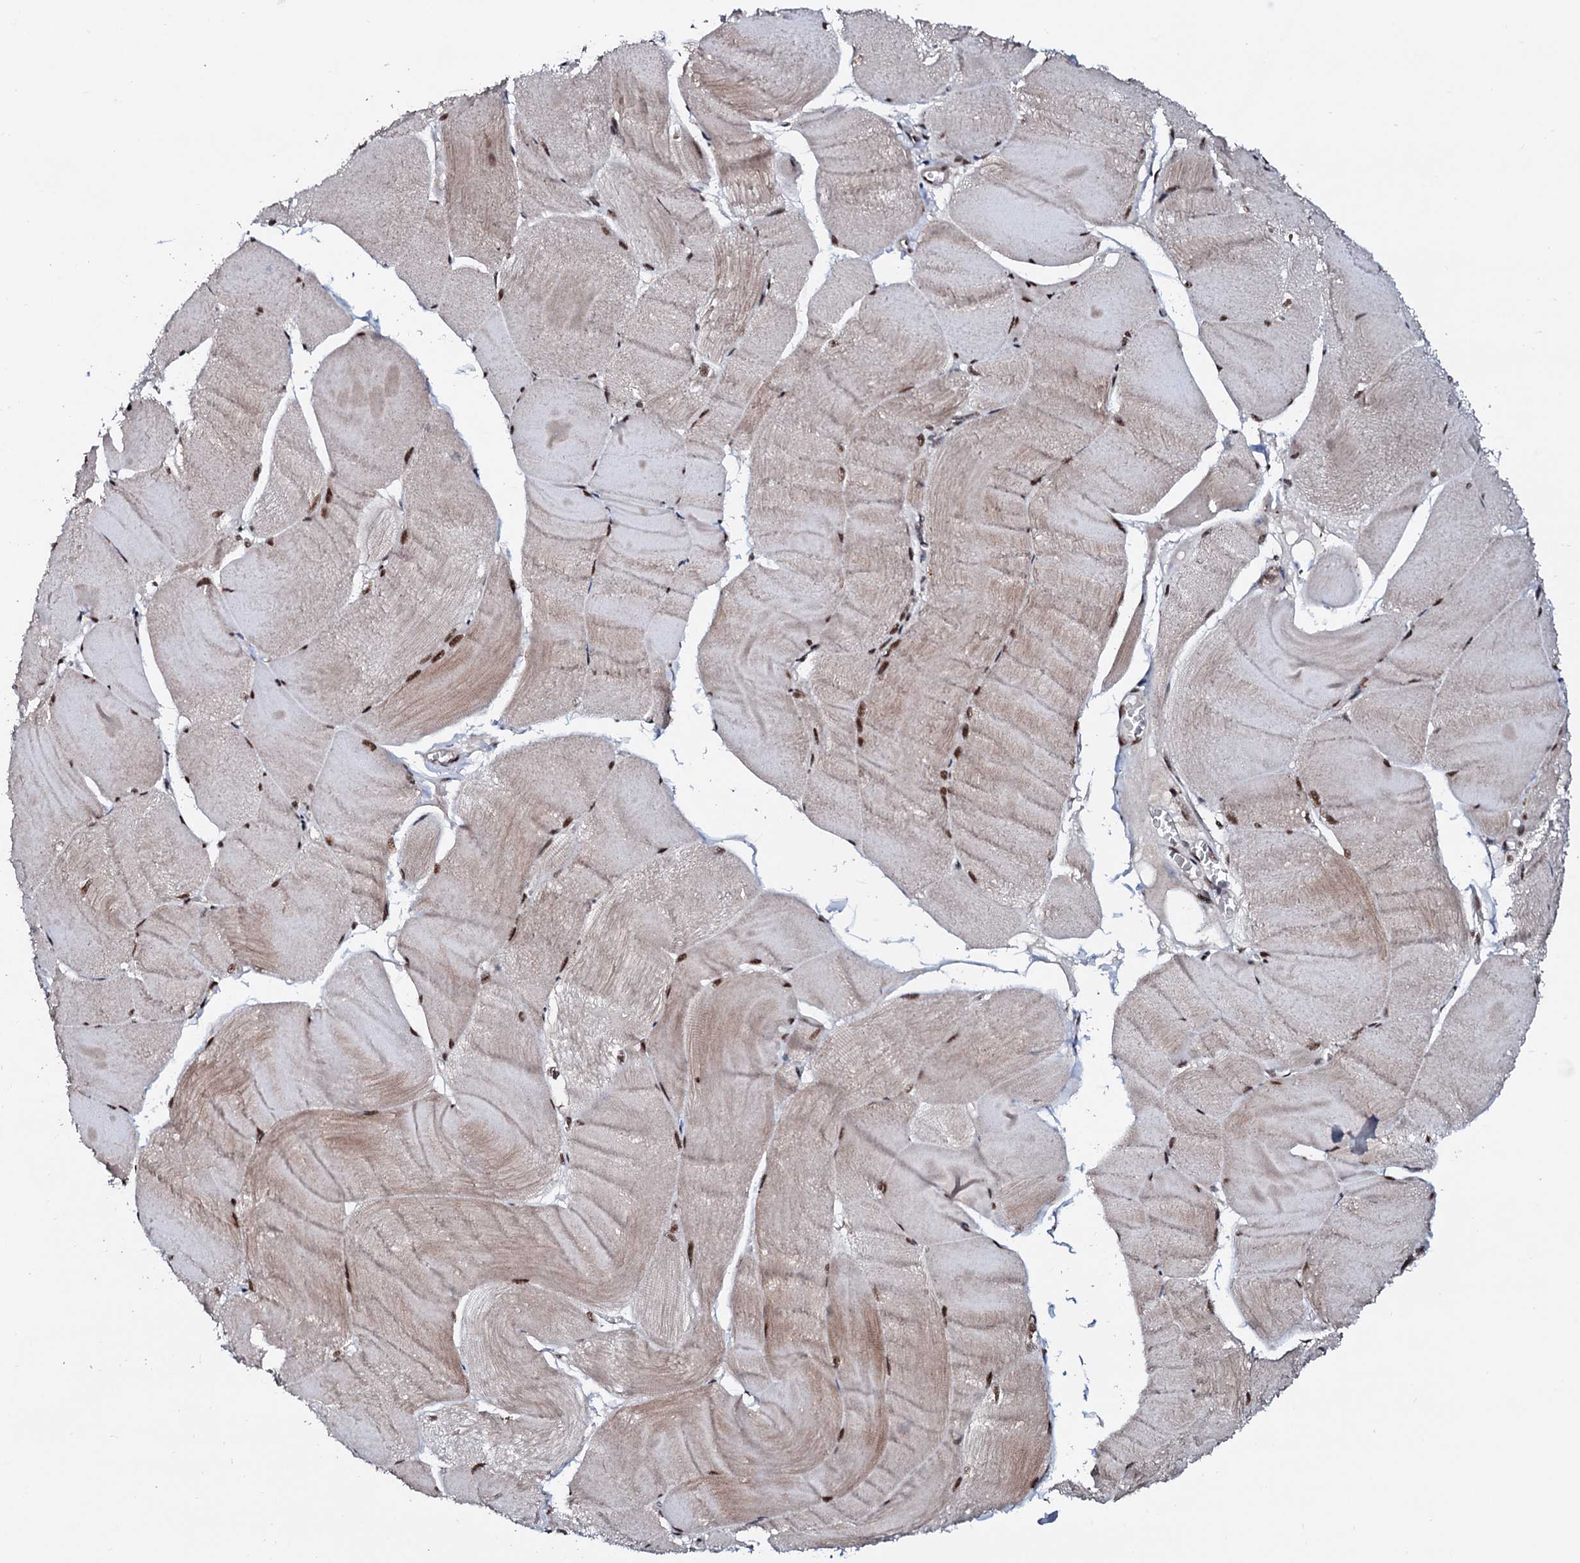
{"staining": {"intensity": "moderate", "quantity": ">75%", "location": "cytoplasmic/membranous,nuclear"}, "tissue": "skeletal muscle", "cell_type": "Myocytes", "image_type": "normal", "snomed": [{"axis": "morphology", "description": "Normal tissue, NOS"}, {"axis": "morphology", "description": "Basal cell carcinoma"}, {"axis": "topography", "description": "Skeletal muscle"}], "caption": "Brown immunohistochemical staining in unremarkable skeletal muscle exhibits moderate cytoplasmic/membranous,nuclear positivity in about >75% of myocytes.", "gene": "PRPF18", "patient": {"sex": "female", "age": 64}}